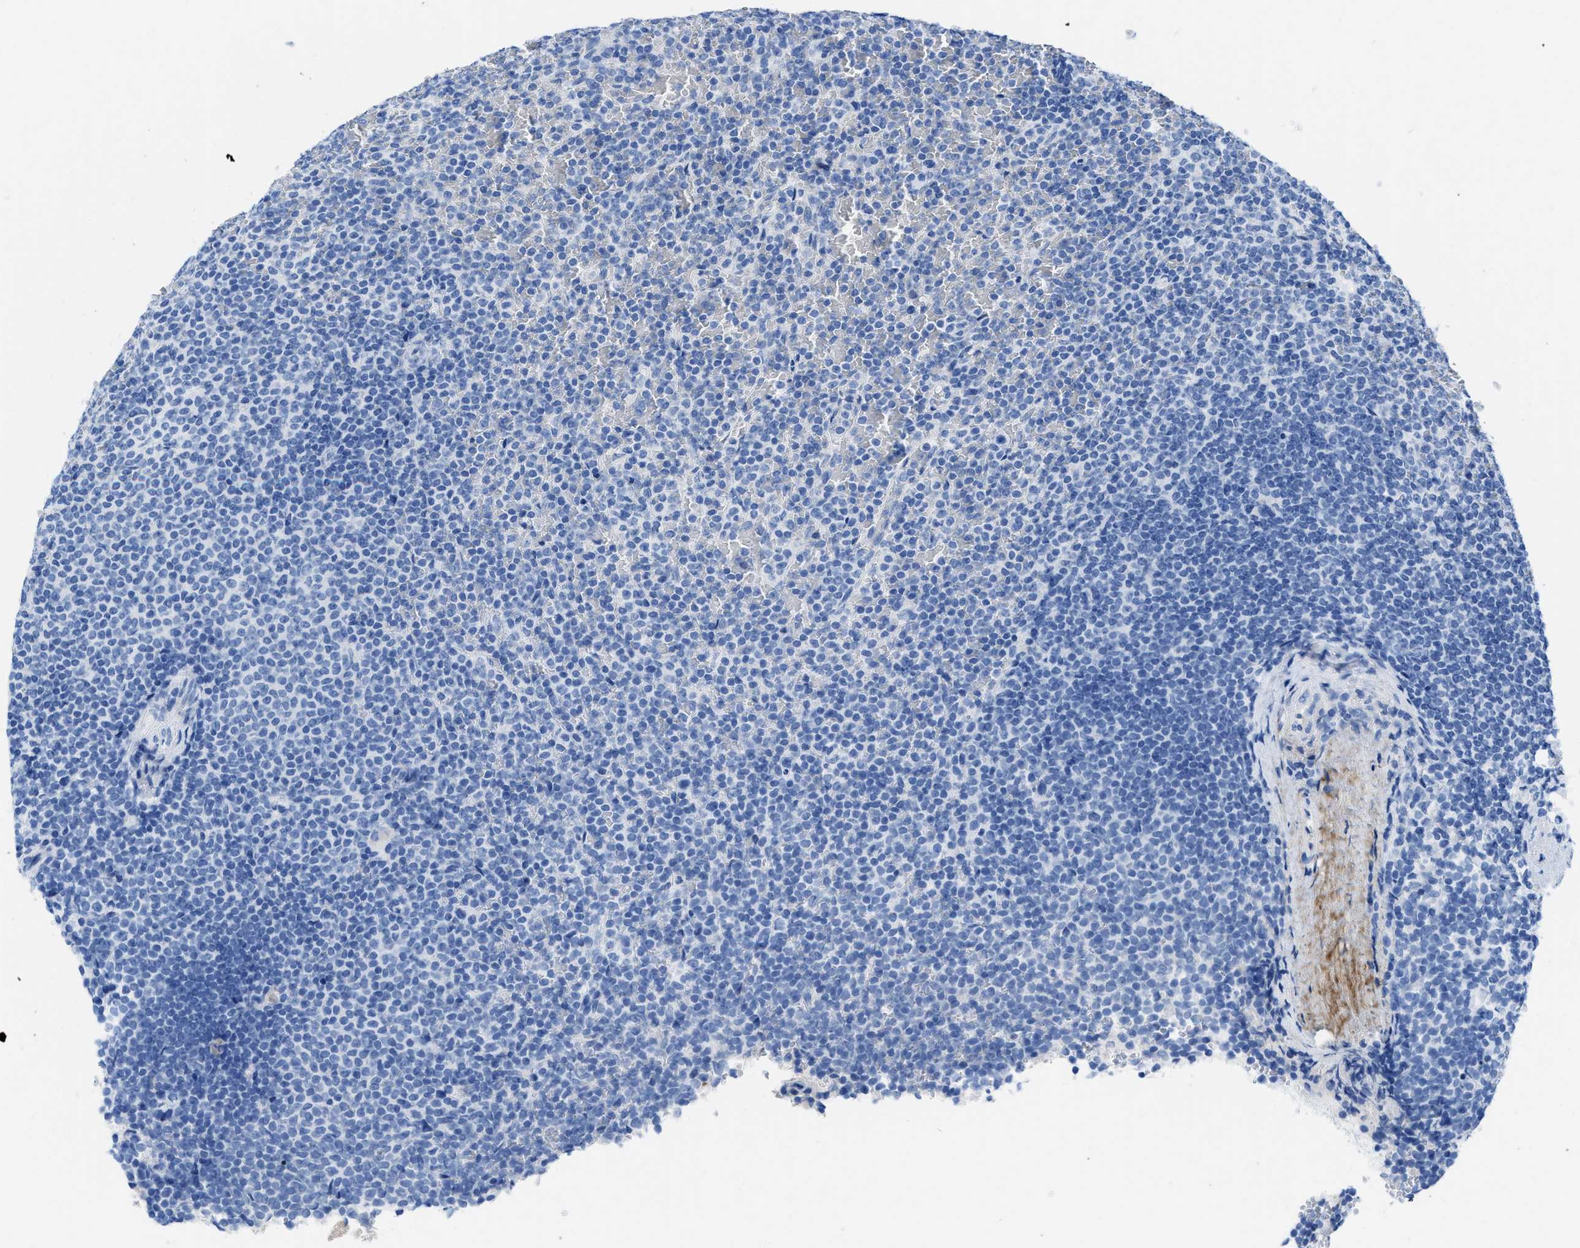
{"staining": {"intensity": "negative", "quantity": "none", "location": "none"}, "tissue": "lymphoma", "cell_type": "Tumor cells", "image_type": "cancer", "snomed": [{"axis": "morphology", "description": "Malignant lymphoma, non-Hodgkin's type, Low grade"}, {"axis": "topography", "description": "Spleen"}], "caption": "The photomicrograph demonstrates no staining of tumor cells in low-grade malignant lymphoma, non-Hodgkin's type.", "gene": "COL3A1", "patient": {"sex": "female", "age": 77}}